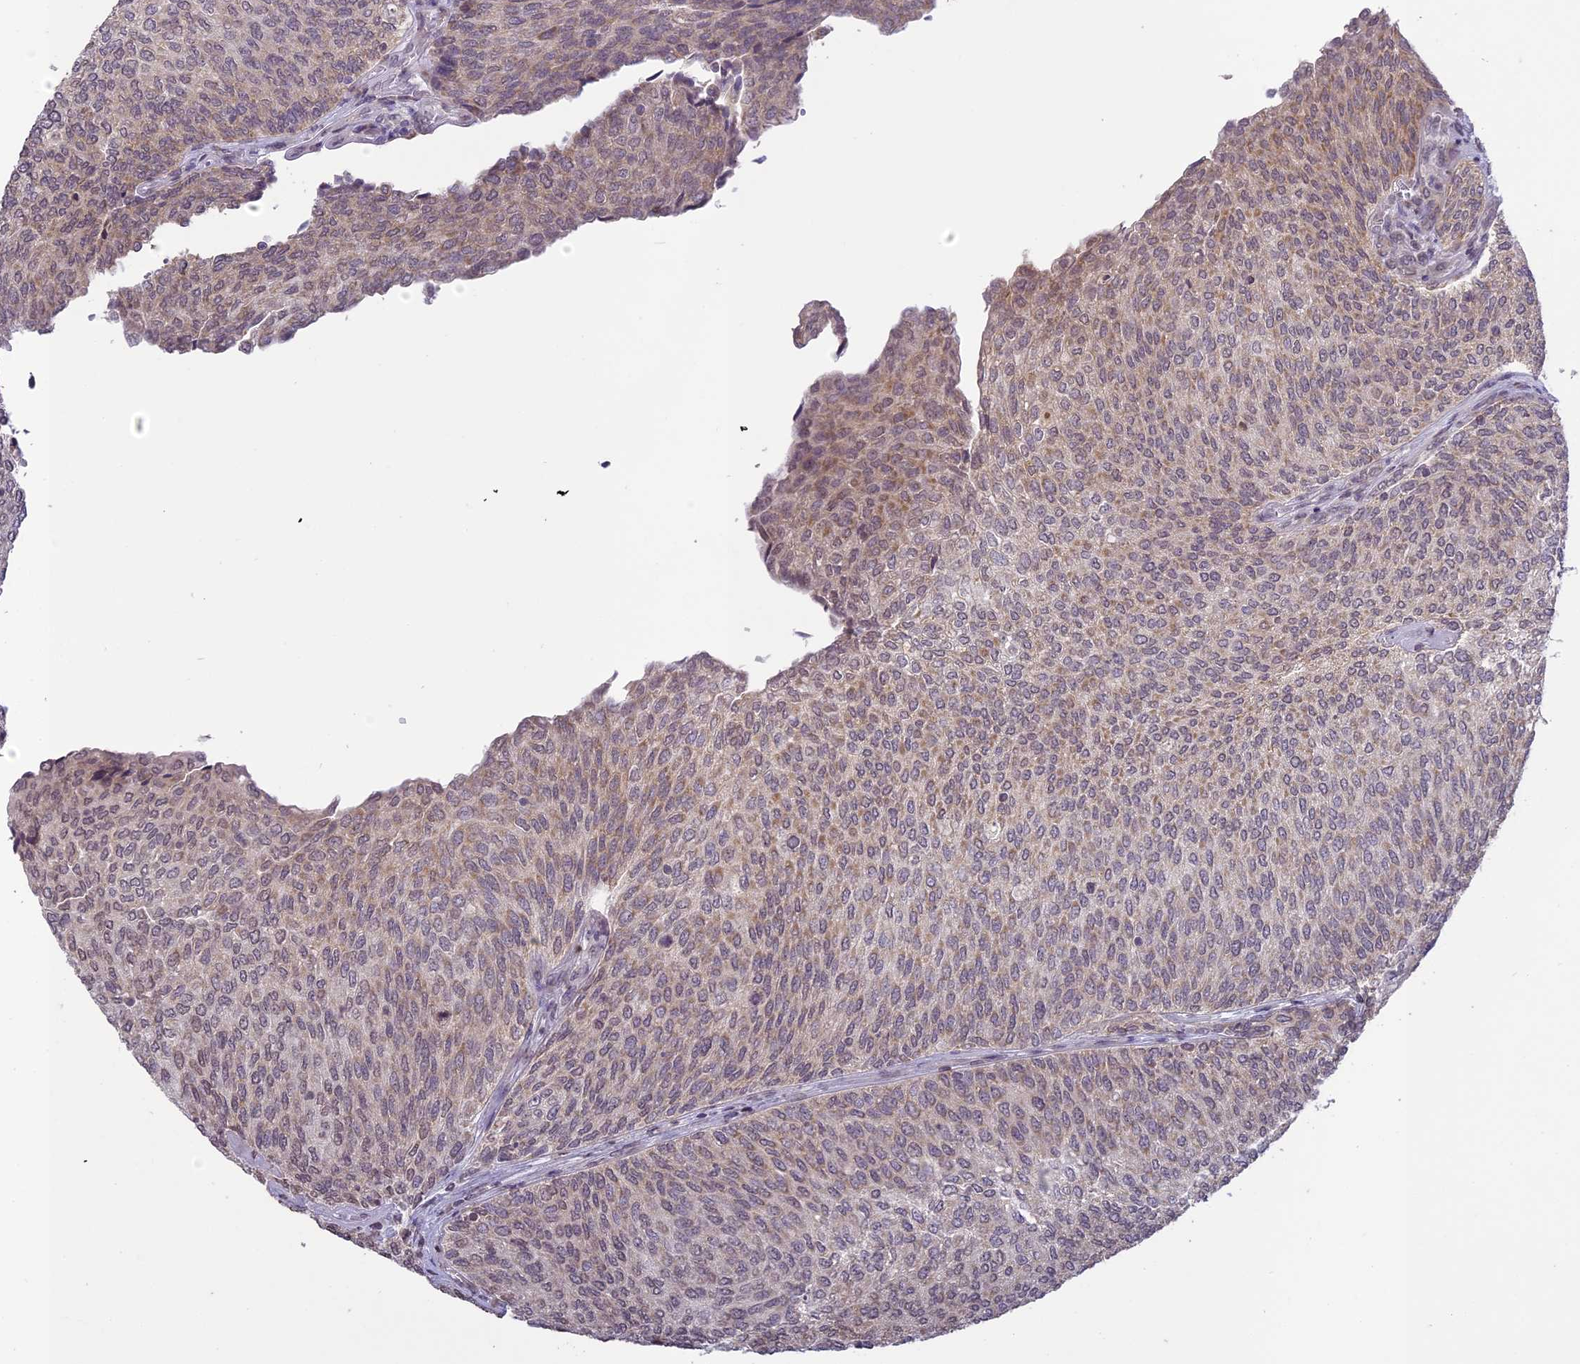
{"staining": {"intensity": "weak", "quantity": "25%-75%", "location": "cytoplasmic/membranous"}, "tissue": "urothelial cancer", "cell_type": "Tumor cells", "image_type": "cancer", "snomed": [{"axis": "morphology", "description": "Urothelial carcinoma, Low grade"}, {"axis": "topography", "description": "Urinary bladder"}], "caption": "IHC photomicrograph of urothelial carcinoma (low-grade) stained for a protein (brown), which demonstrates low levels of weak cytoplasmic/membranous positivity in about 25%-75% of tumor cells.", "gene": "ERG28", "patient": {"sex": "female", "age": 79}}